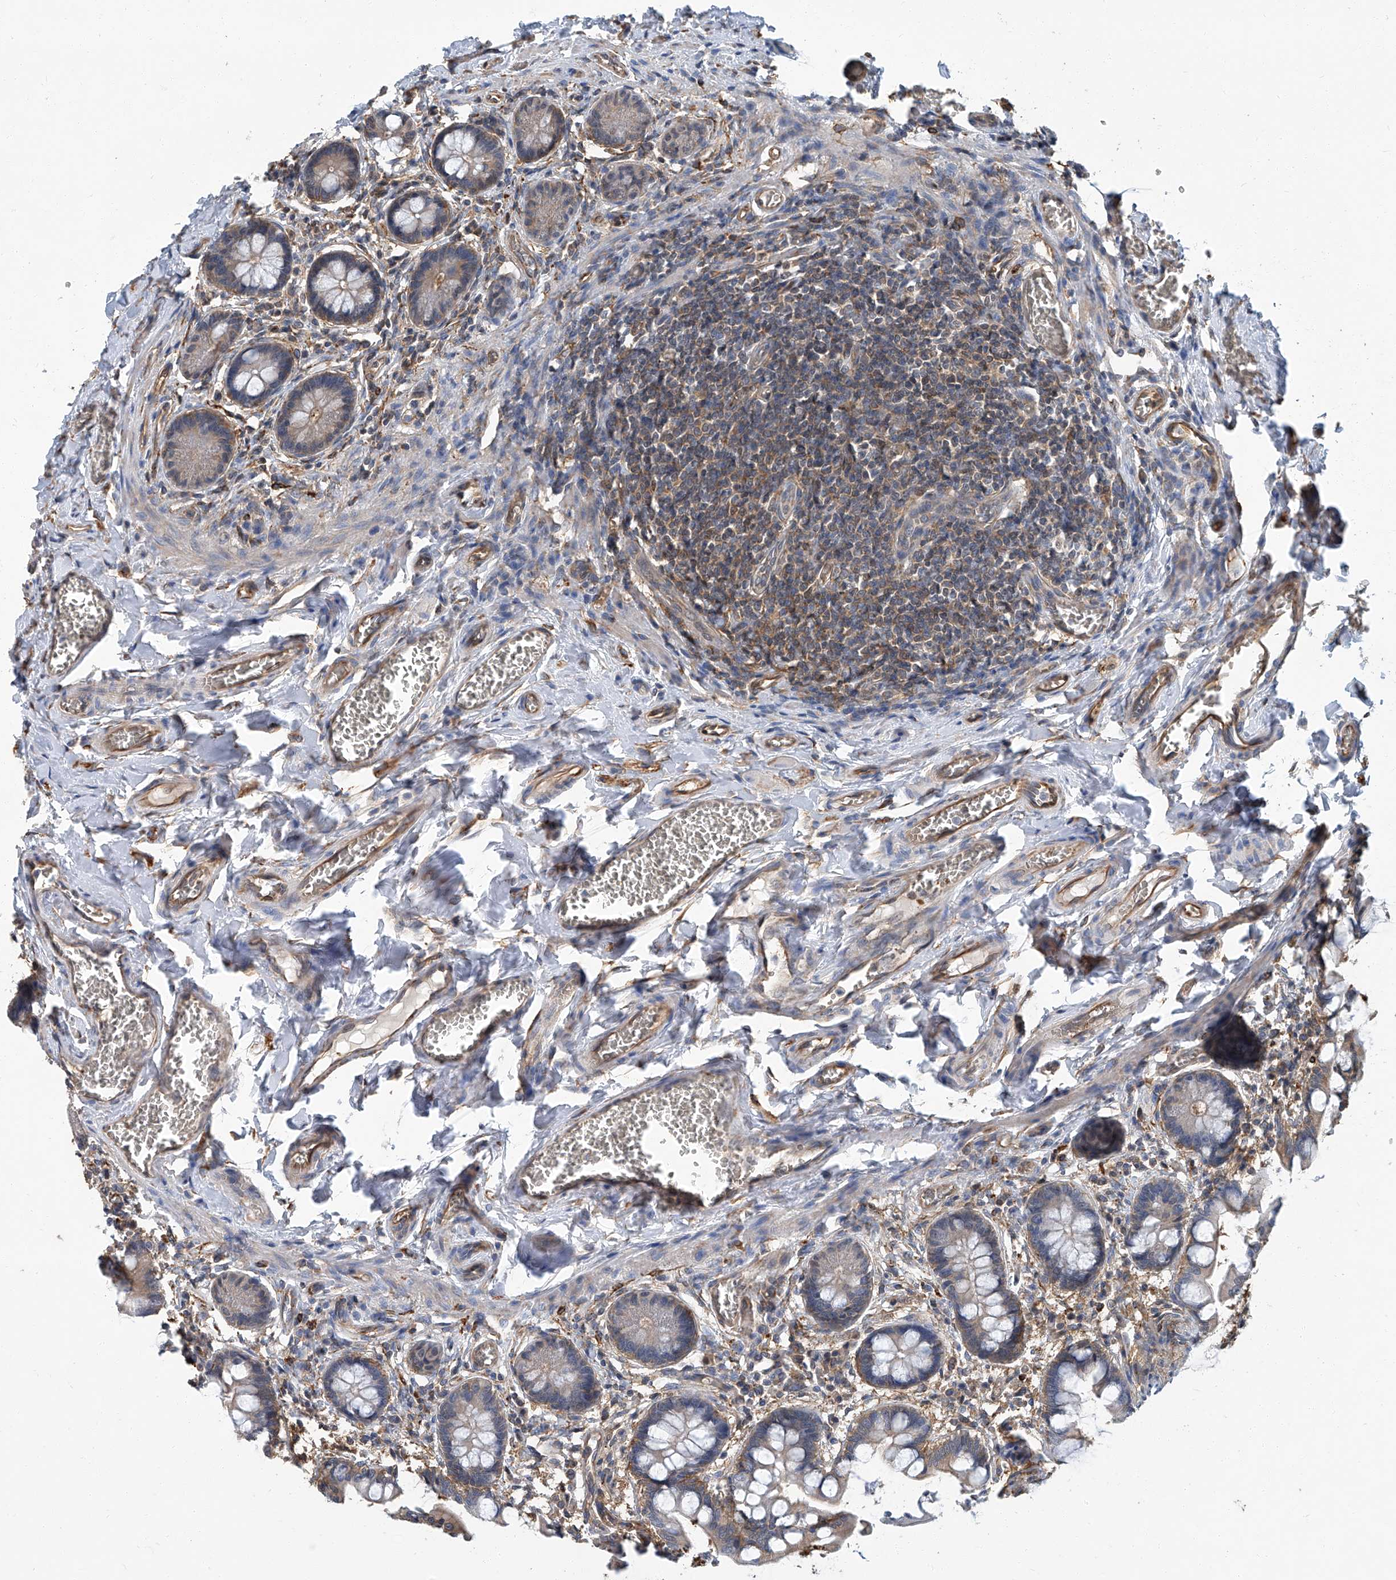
{"staining": {"intensity": "moderate", "quantity": "25%-75%", "location": "cytoplasmic/membranous"}, "tissue": "small intestine", "cell_type": "Glandular cells", "image_type": "normal", "snomed": [{"axis": "morphology", "description": "Normal tissue, NOS"}, {"axis": "topography", "description": "Small intestine"}], "caption": "Protein analysis of benign small intestine demonstrates moderate cytoplasmic/membranous expression in approximately 25%-75% of glandular cells.", "gene": "PSMB10", "patient": {"sex": "male", "age": 52}}